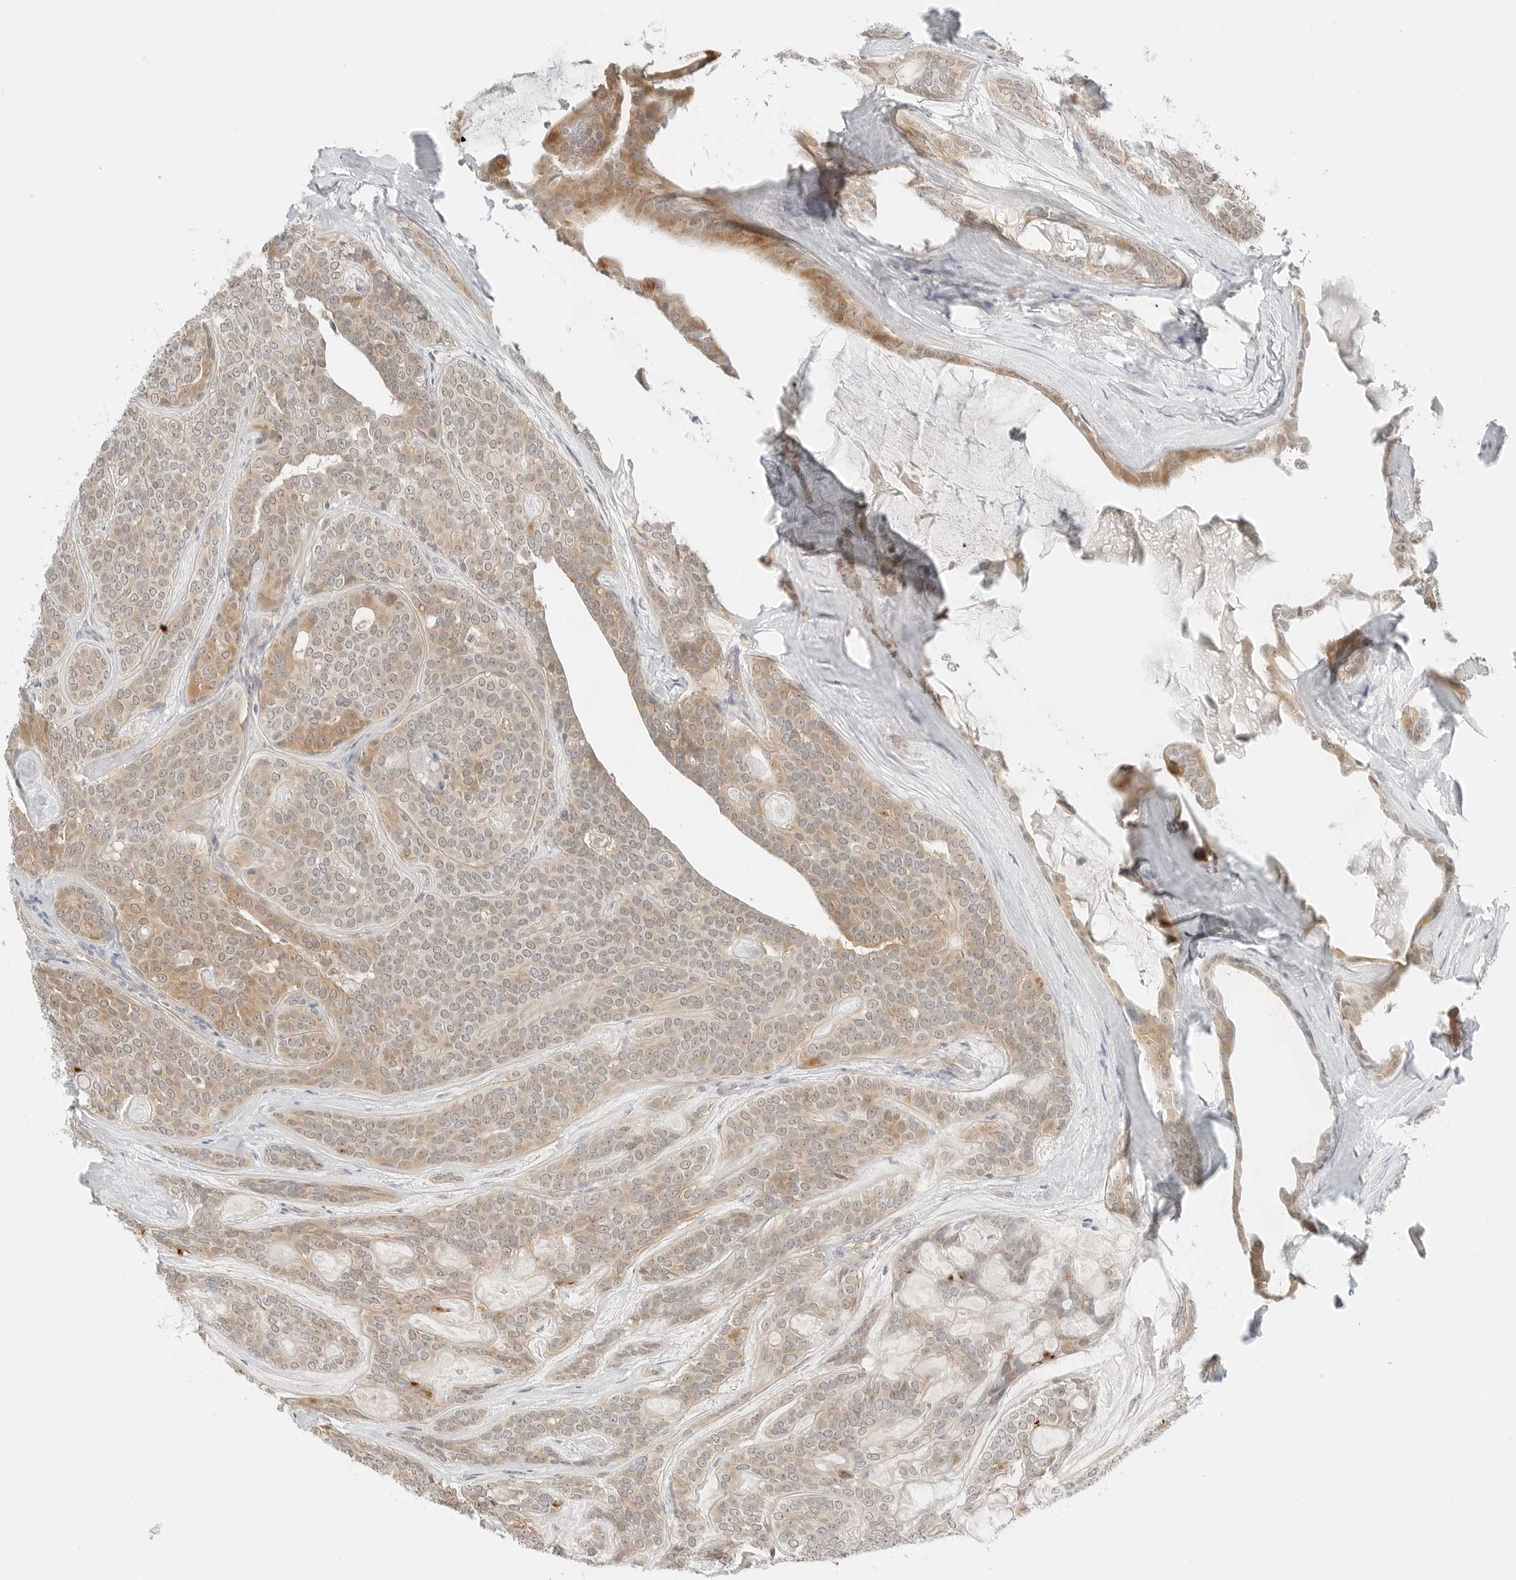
{"staining": {"intensity": "moderate", "quantity": ">75%", "location": "cytoplasmic/membranous"}, "tissue": "head and neck cancer", "cell_type": "Tumor cells", "image_type": "cancer", "snomed": [{"axis": "morphology", "description": "Adenocarcinoma, NOS"}, {"axis": "topography", "description": "Head-Neck"}], "caption": "Protein expression analysis of human head and neck cancer reveals moderate cytoplasmic/membranous positivity in about >75% of tumor cells. (DAB (3,3'-diaminobenzidine) = brown stain, brightfield microscopy at high magnification).", "gene": "IQCC", "patient": {"sex": "male", "age": 66}}